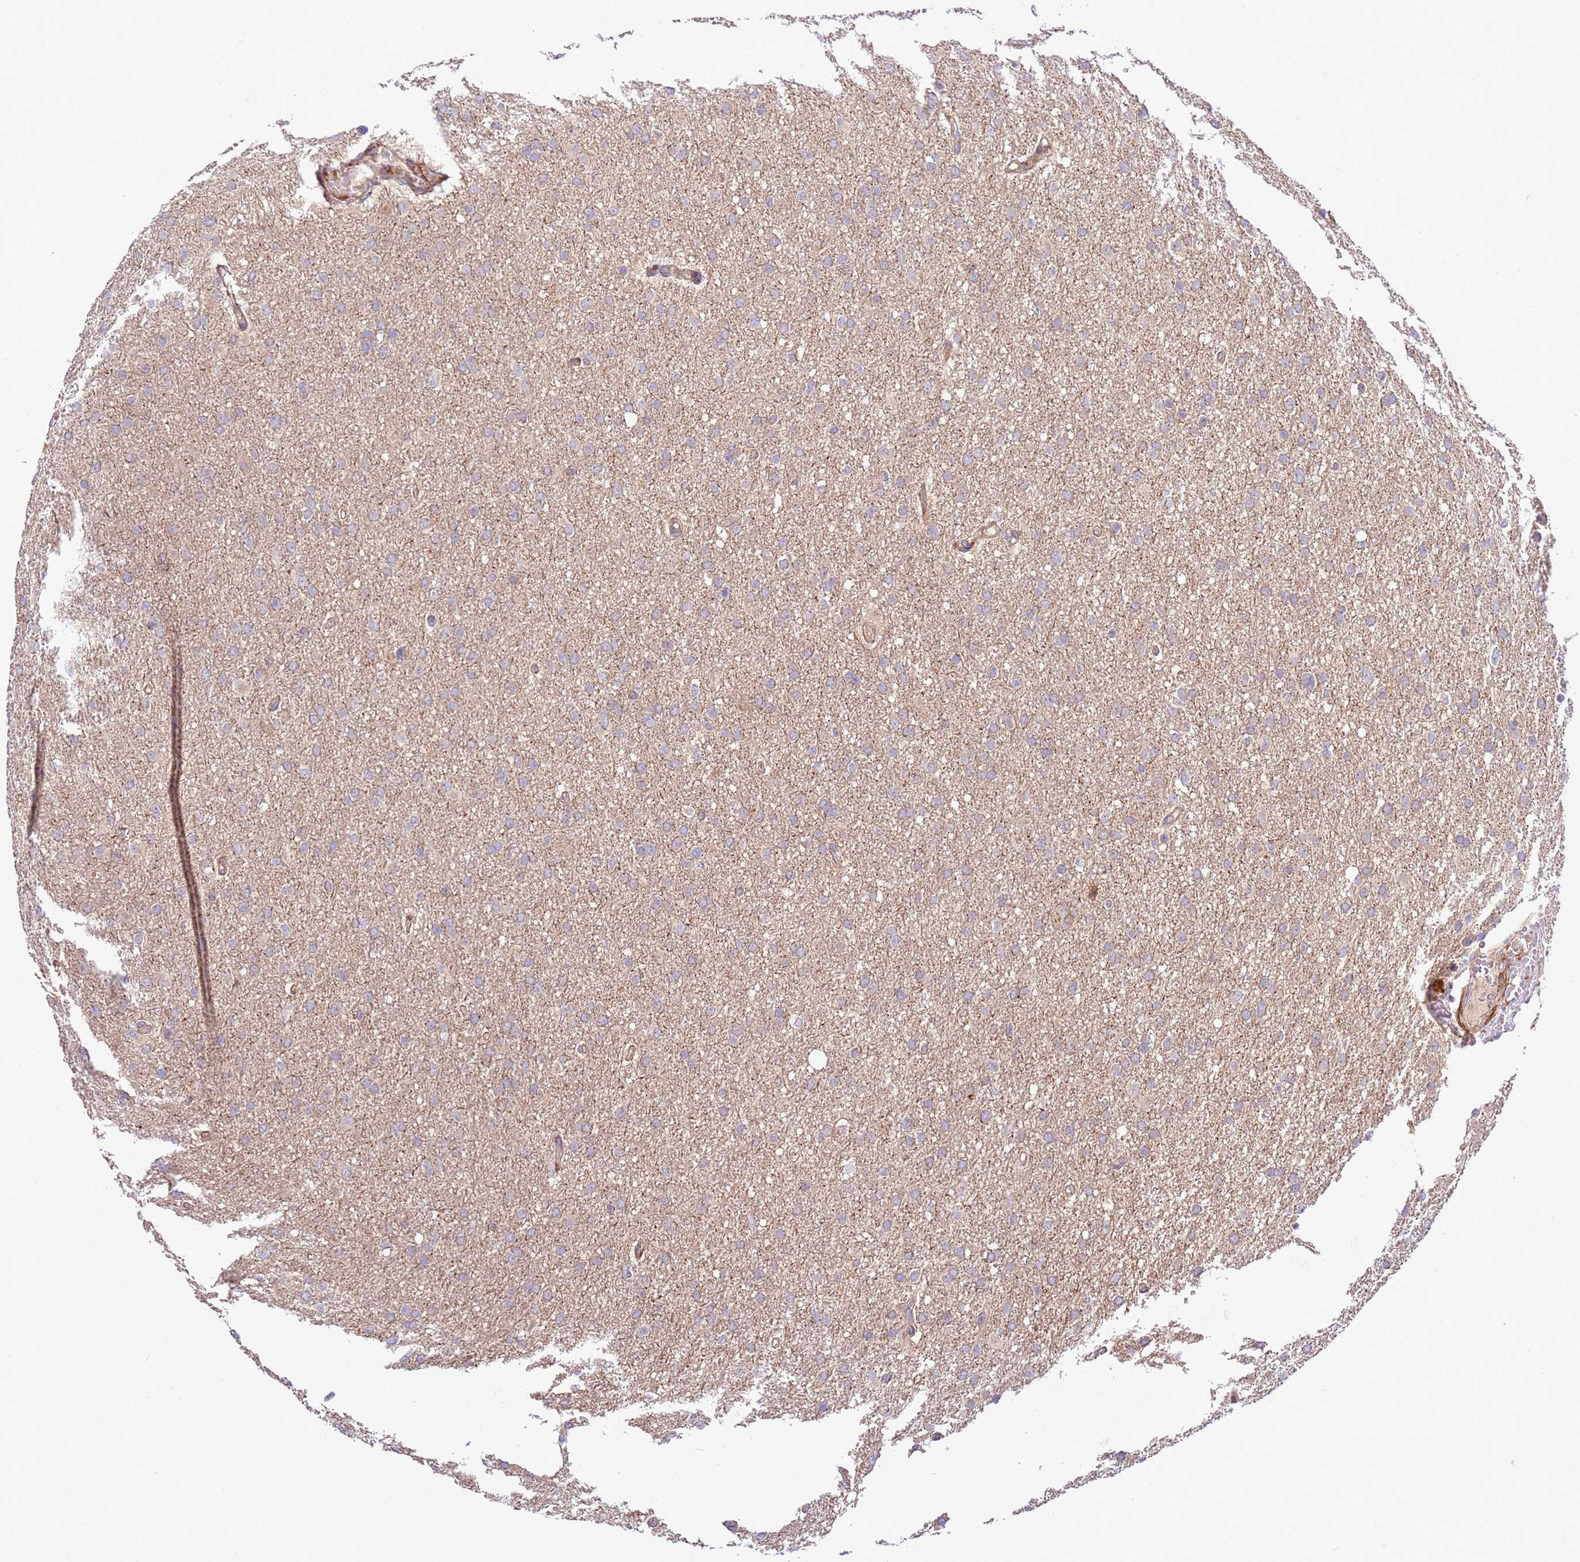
{"staining": {"intensity": "negative", "quantity": "none", "location": "none"}, "tissue": "glioma", "cell_type": "Tumor cells", "image_type": "cancer", "snomed": [{"axis": "morphology", "description": "Glioma, malignant, High grade"}, {"axis": "topography", "description": "Cerebral cortex"}], "caption": "DAB immunohistochemical staining of human glioma exhibits no significant positivity in tumor cells.", "gene": "ZNF624", "patient": {"sex": "female", "age": 36}}